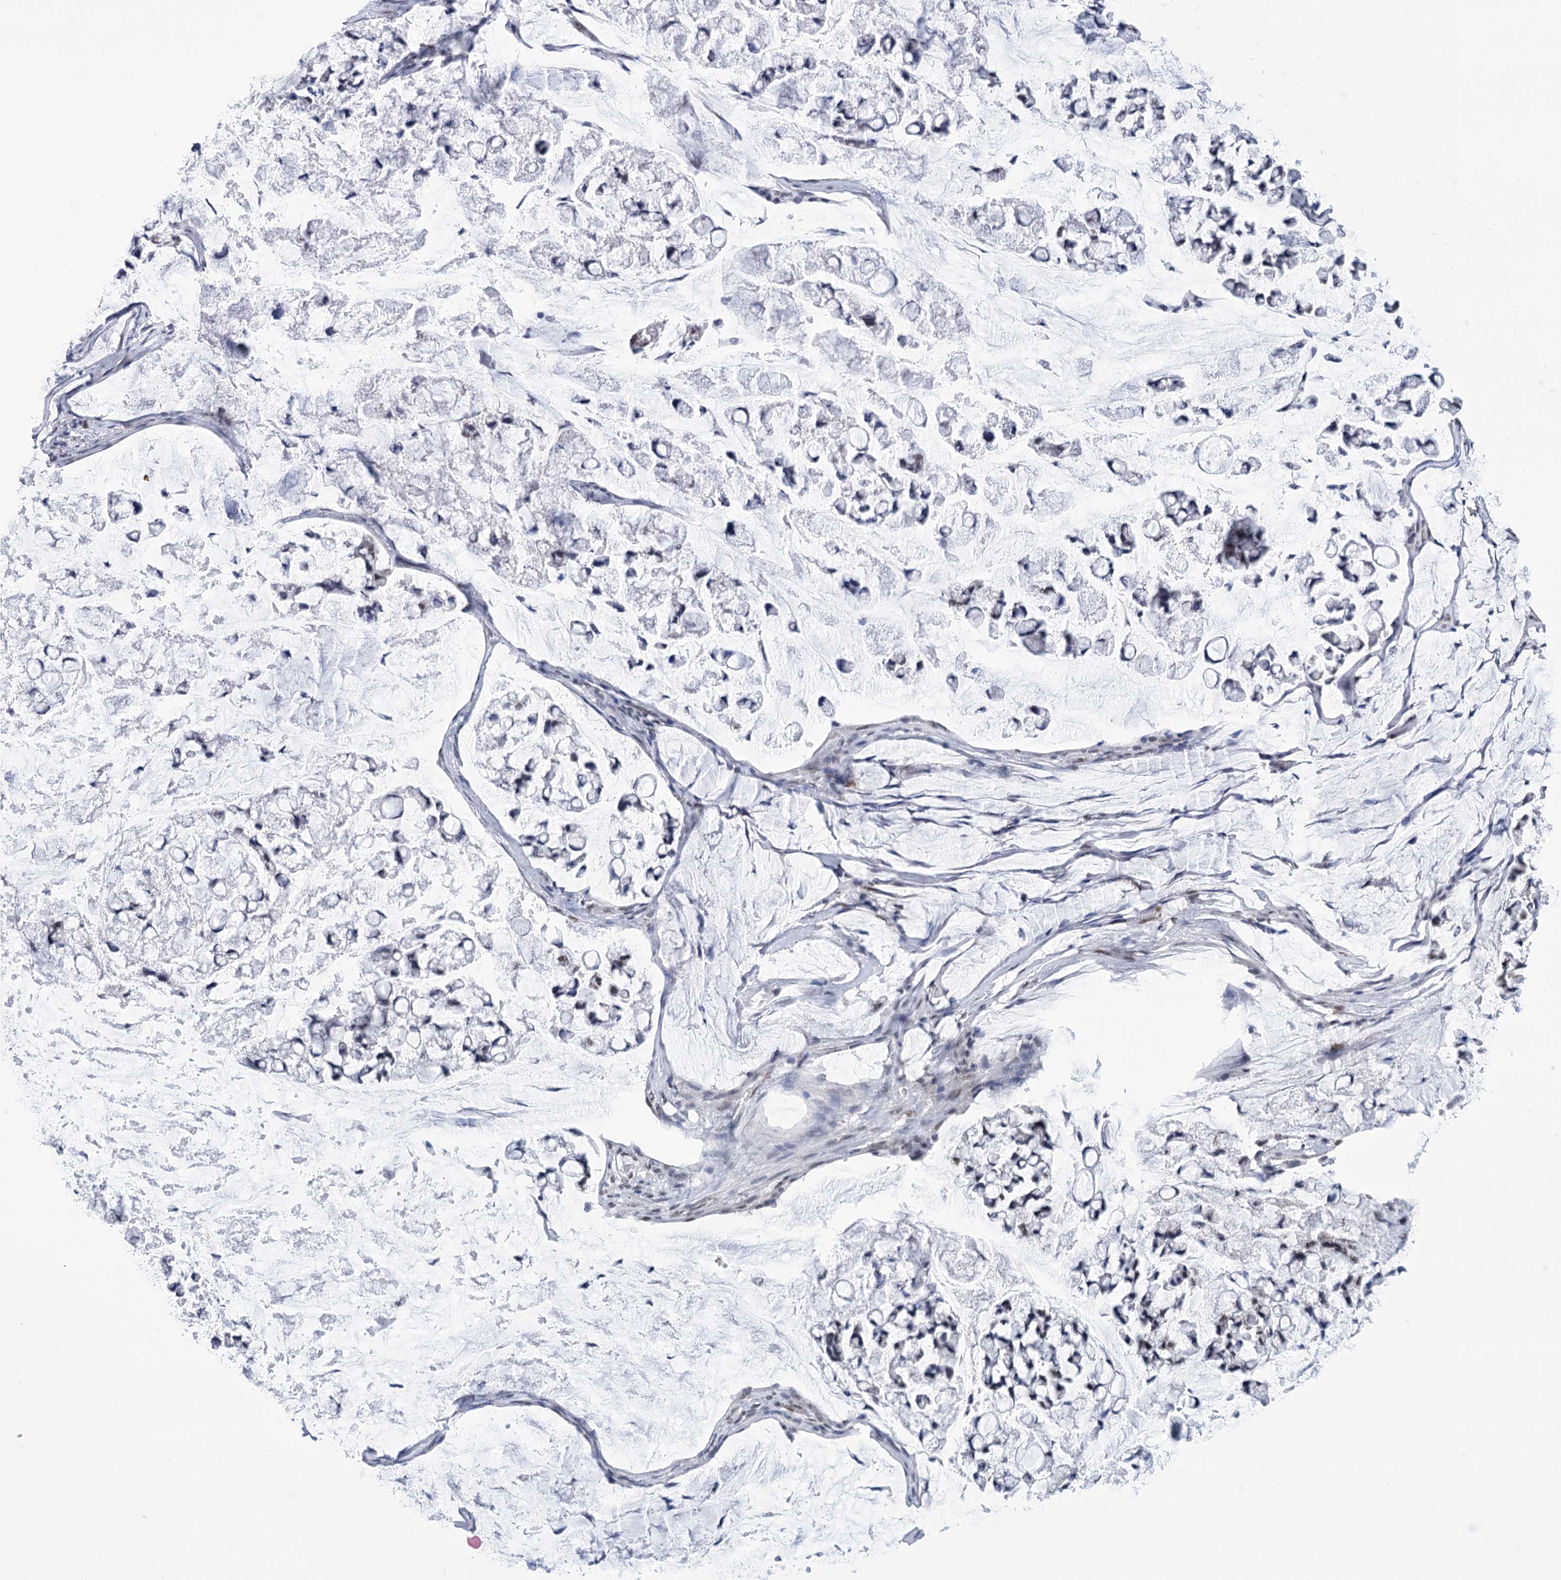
{"staining": {"intensity": "negative", "quantity": "none", "location": "none"}, "tissue": "stomach cancer", "cell_type": "Tumor cells", "image_type": "cancer", "snomed": [{"axis": "morphology", "description": "Adenocarcinoma, NOS"}, {"axis": "topography", "description": "Stomach, lower"}], "caption": "A histopathology image of human stomach cancer (adenocarcinoma) is negative for staining in tumor cells.", "gene": "HNRNPA0", "patient": {"sex": "male", "age": 67}}